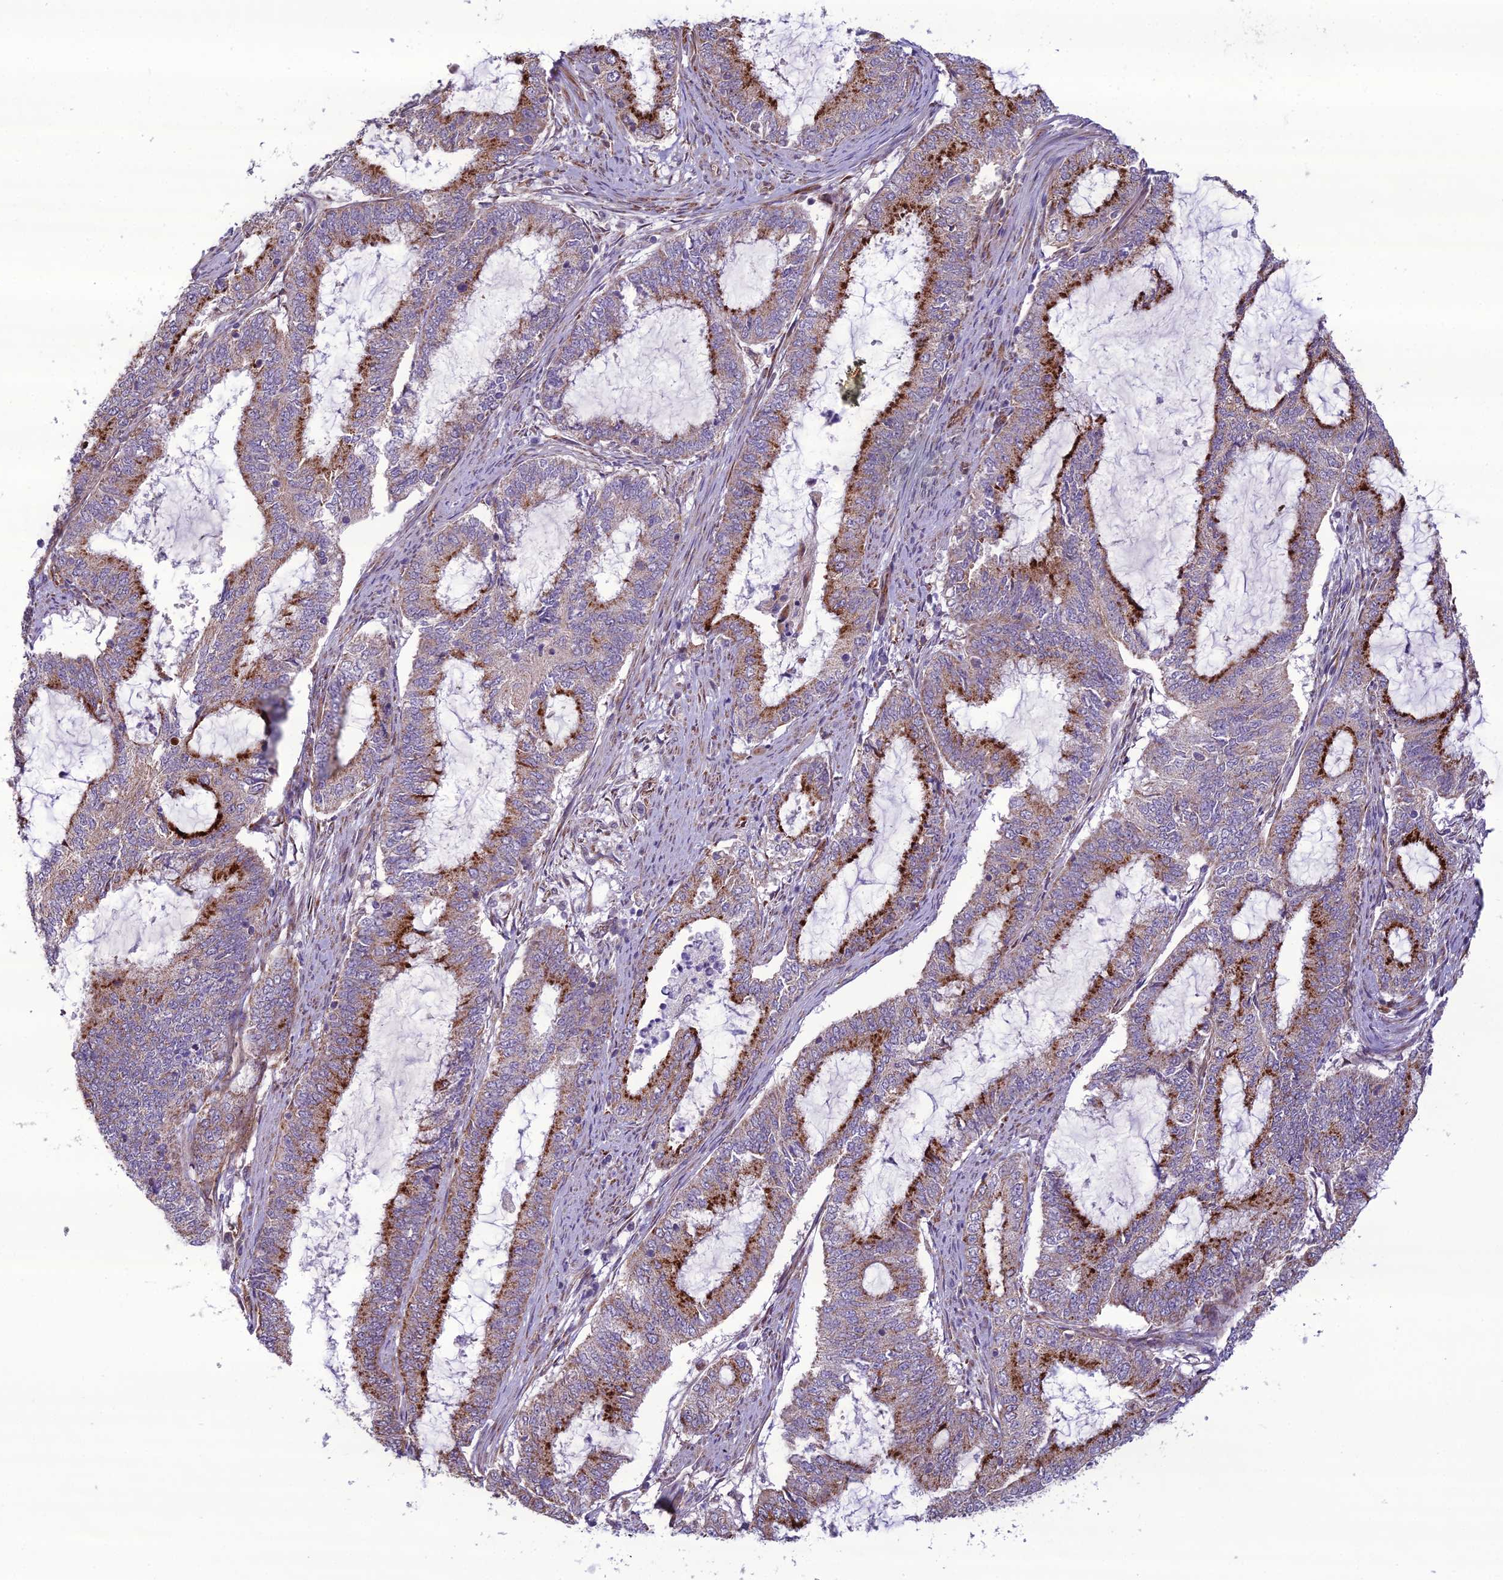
{"staining": {"intensity": "strong", "quantity": "25%-75%", "location": "cytoplasmic/membranous"}, "tissue": "endometrial cancer", "cell_type": "Tumor cells", "image_type": "cancer", "snomed": [{"axis": "morphology", "description": "Adenocarcinoma, NOS"}, {"axis": "topography", "description": "Endometrium"}], "caption": "Immunohistochemical staining of adenocarcinoma (endometrial) shows strong cytoplasmic/membranous protein positivity in about 25%-75% of tumor cells.", "gene": "NODAL", "patient": {"sex": "female", "age": 51}}